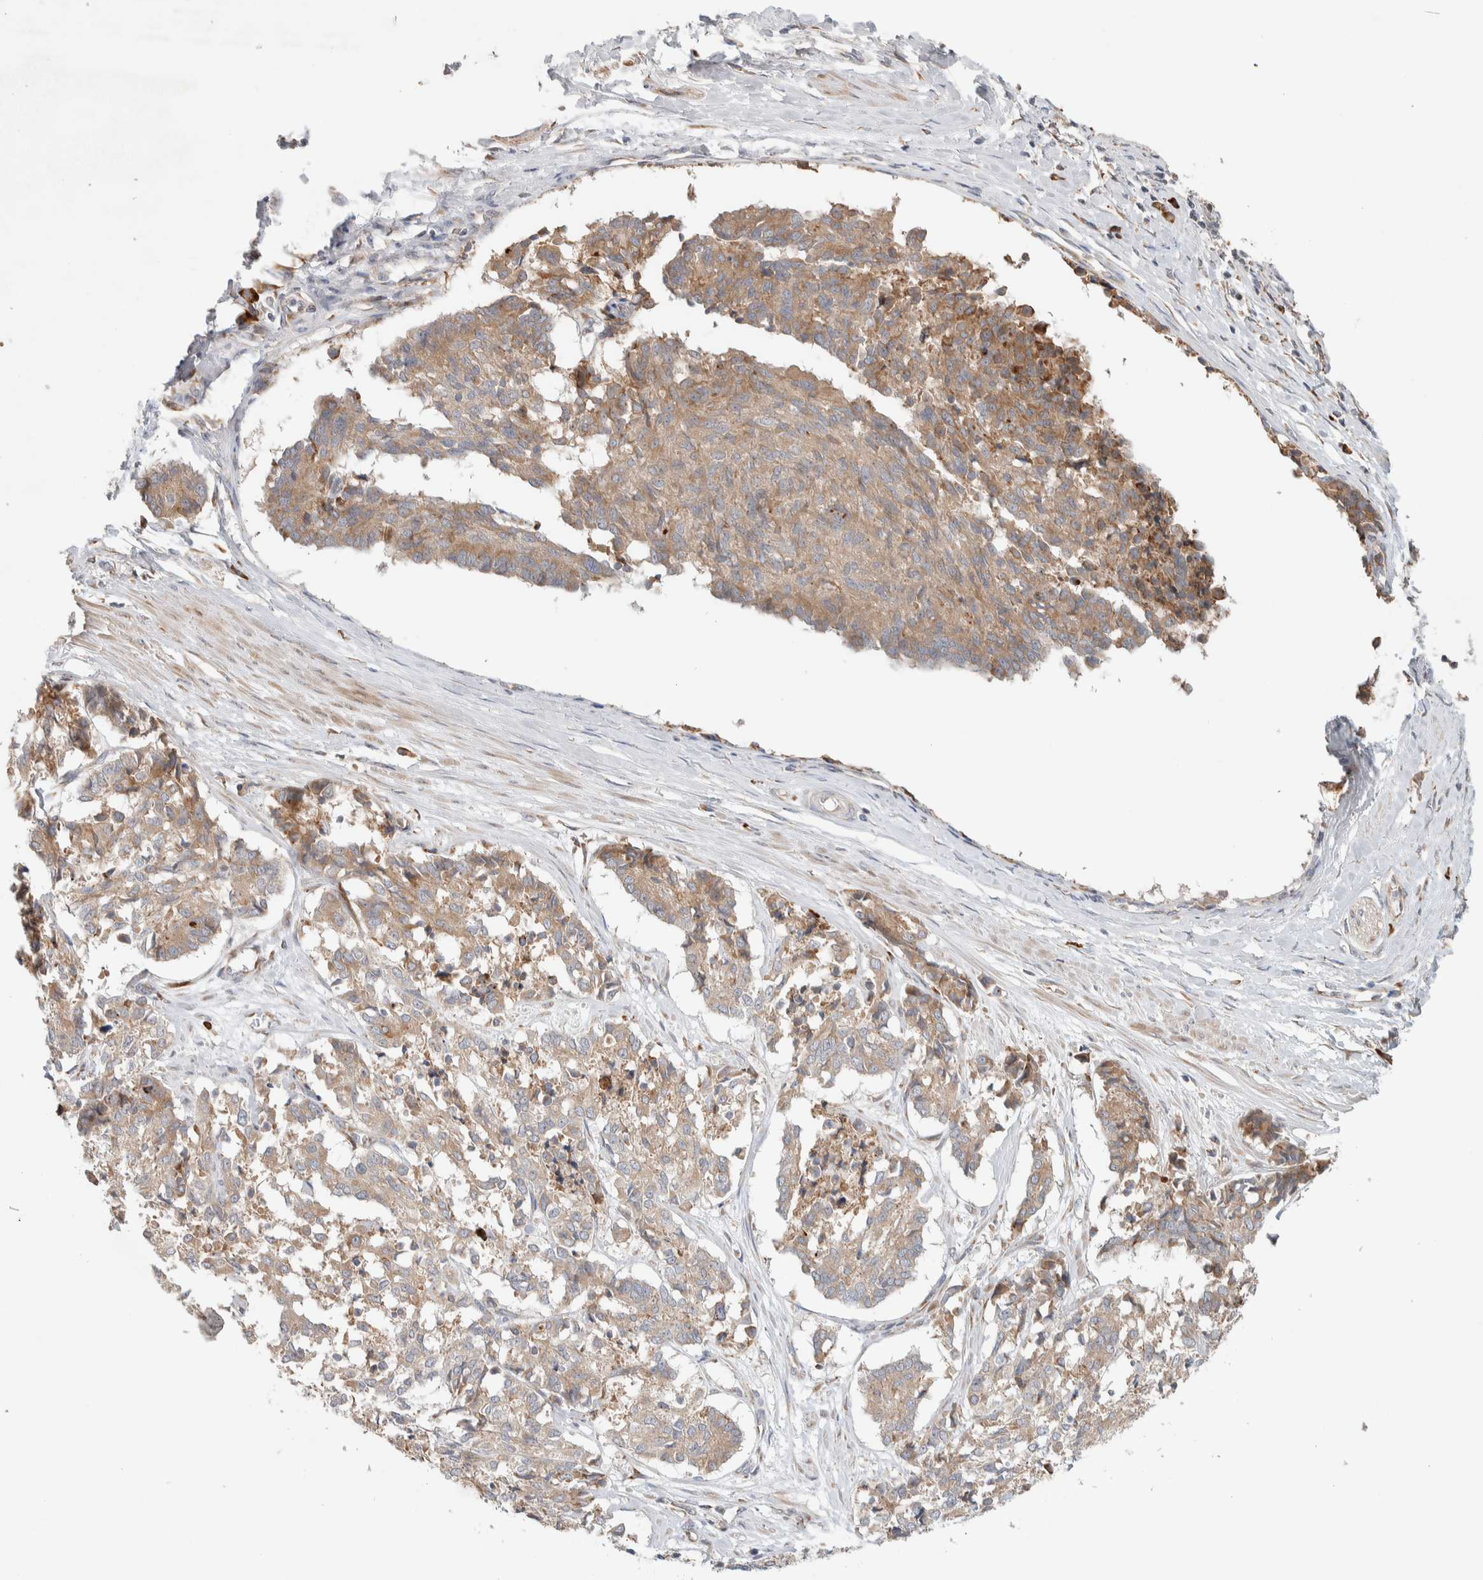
{"staining": {"intensity": "moderate", "quantity": ">75%", "location": "cytoplasmic/membranous"}, "tissue": "cervical cancer", "cell_type": "Tumor cells", "image_type": "cancer", "snomed": [{"axis": "morphology", "description": "Squamous cell carcinoma, NOS"}, {"axis": "topography", "description": "Cervix"}], "caption": "A histopathology image of human cervical cancer stained for a protein demonstrates moderate cytoplasmic/membranous brown staining in tumor cells.", "gene": "ADCY8", "patient": {"sex": "female", "age": 35}}